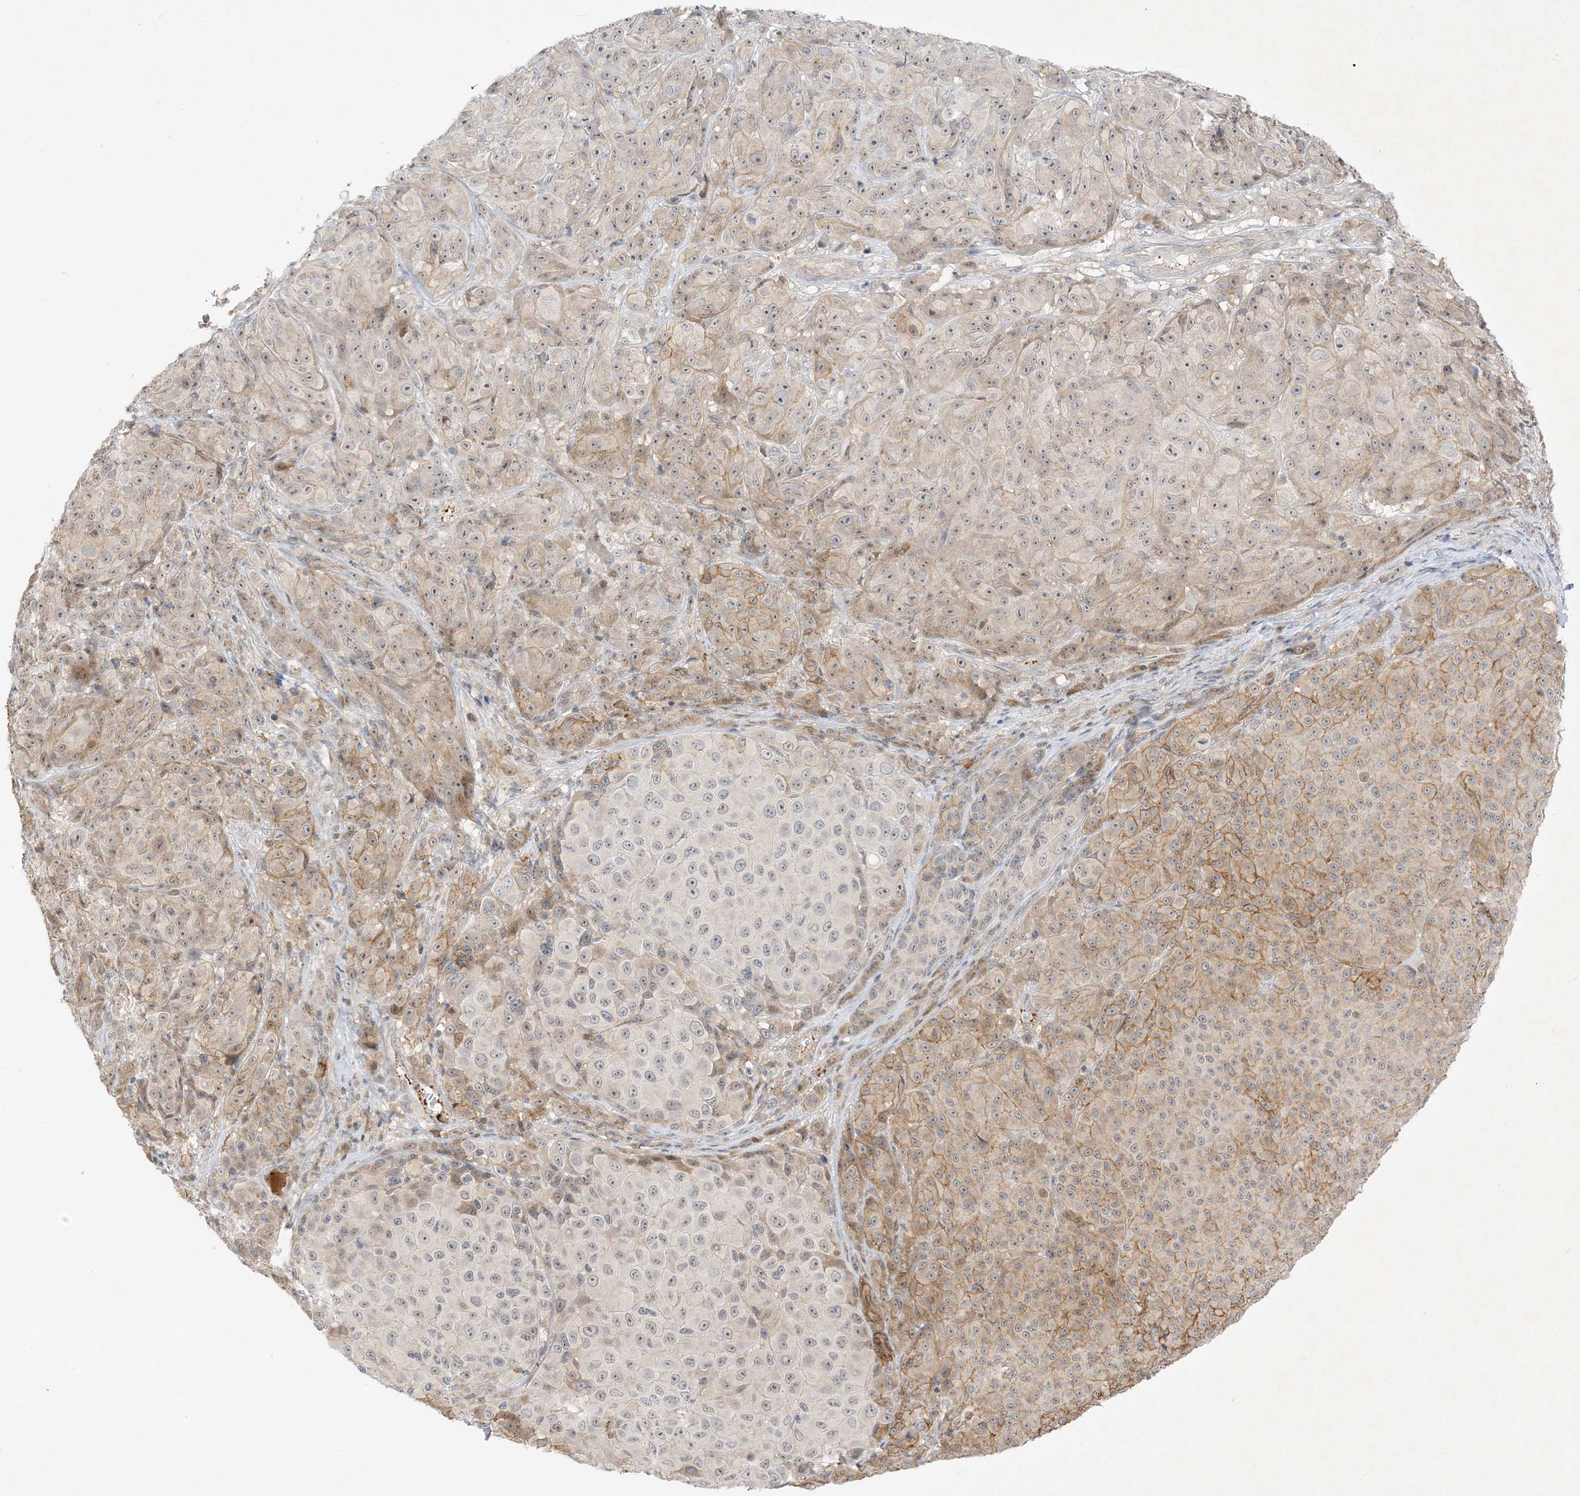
{"staining": {"intensity": "moderate", "quantity": ">75%", "location": "cytoplasmic/membranous,nuclear"}, "tissue": "melanoma", "cell_type": "Tumor cells", "image_type": "cancer", "snomed": [{"axis": "morphology", "description": "Malignant melanoma, NOS"}, {"axis": "topography", "description": "Skin"}], "caption": "The immunohistochemical stain highlights moderate cytoplasmic/membranous and nuclear expression in tumor cells of malignant melanoma tissue.", "gene": "ETAA1", "patient": {"sex": "male", "age": 73}}